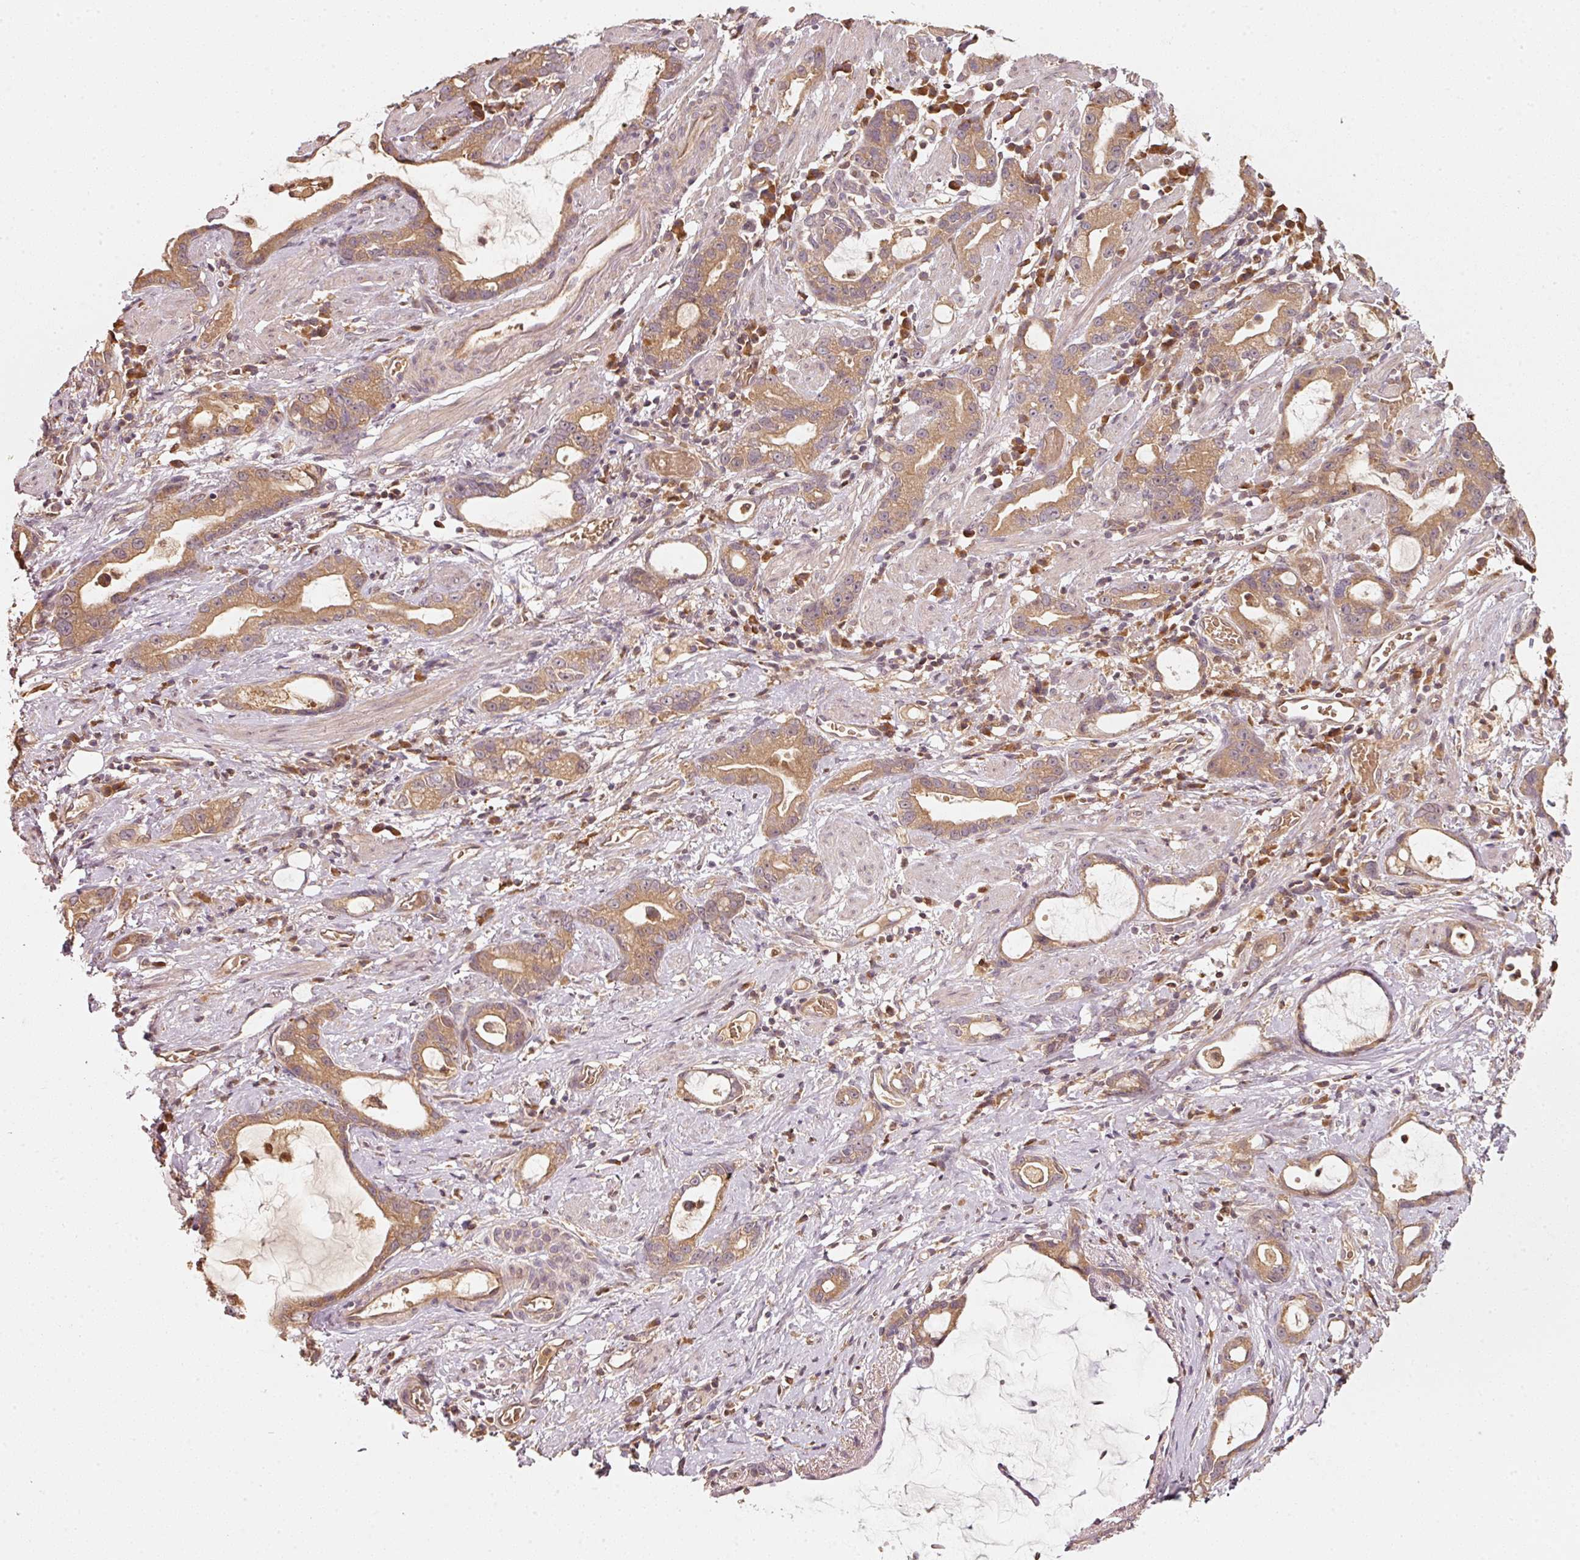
{"staining": {"intensity": "moderate", "quantity": ">75%", "location": "cytoplasmic/membranous"}, "tissue": "stomach cancer", "cell_type": "Tumor cells", "image_type": "cancer", "snomed": [{"axis": "morphology", "description": "Adenocarcinoma, NOS"}, {"axis": "topography", "description": "Stomach"}], "caption": "A high-resolution photomicrograph shows IHC staining of adenocarcinoma (stomach), which displays moderate cytoplasmic/membranous positivity in about >75% of tumor cells.", "gene": "RRAS2", "patient": {"sex": "male", "age": 55}}